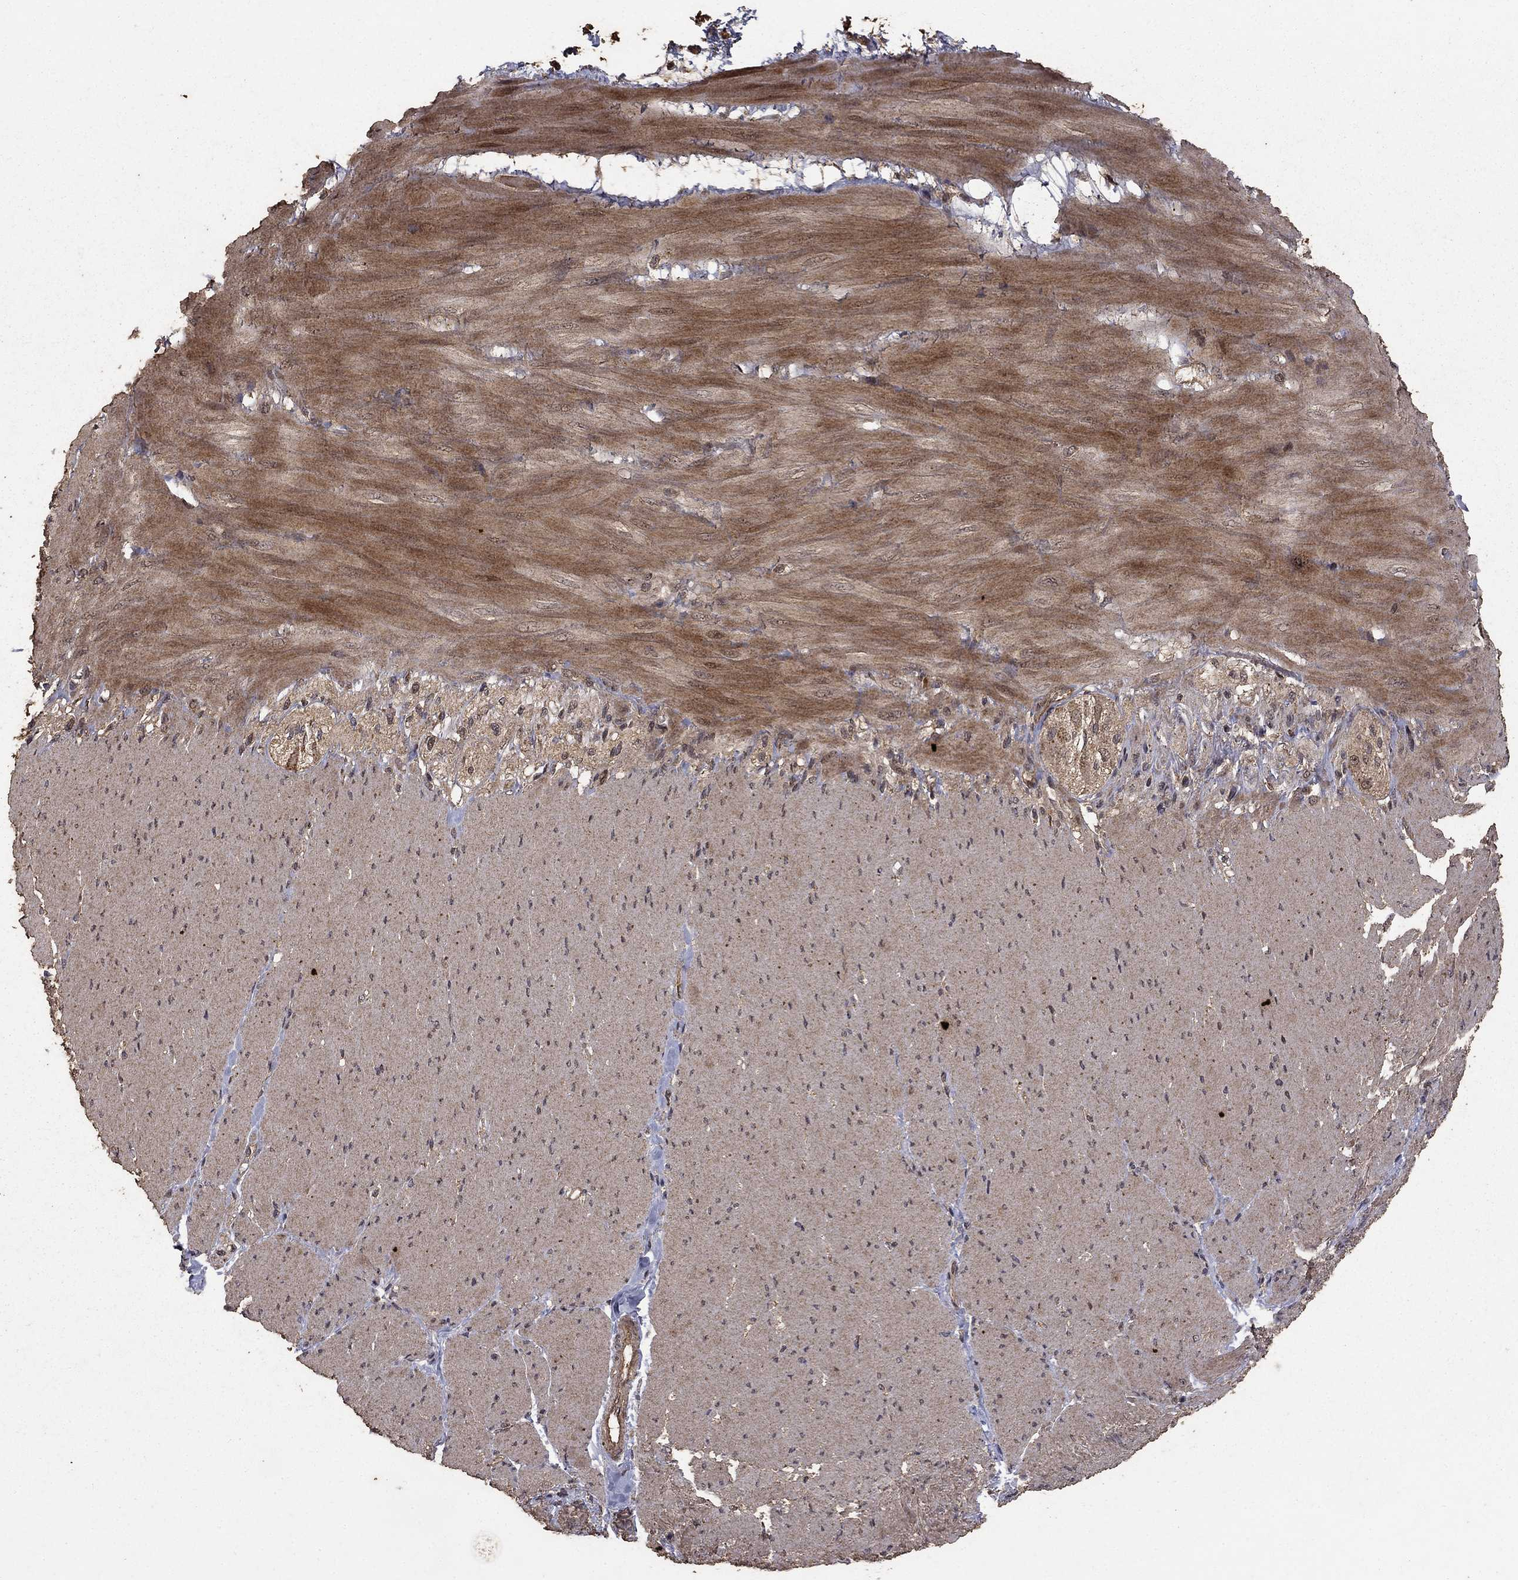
{"staining": {"intensity": "moderate", "quantity": "<25%", "location": "cytoplasmic/membranous"}, "tissue": "adipose tissue", "cell_type": "Adipocytes", "image_type": "normal", "snomed": [{"axis": "morphology", "description": "Normal tissue, NOS"}, {"axis": "topography", "description": "Smooth muscle"}, {"axis": "topography", "description": "Duodenum"}, {"axis": "topography", "description": "Peripheral nerve tissue"}], "caption": "Immunohistochemistry (IHC) of unremarkable adipose tissue shows low levels of moderate cytoplasmic/membranous positivity in about <25% of adipocytes. The staining is performed using DAB brown chromogen to label protein expression. The nuclei are counter-stained blue using hematoxylin.", "gene": "PRDM1", "patient": {"sex": "female", "age": 61}}